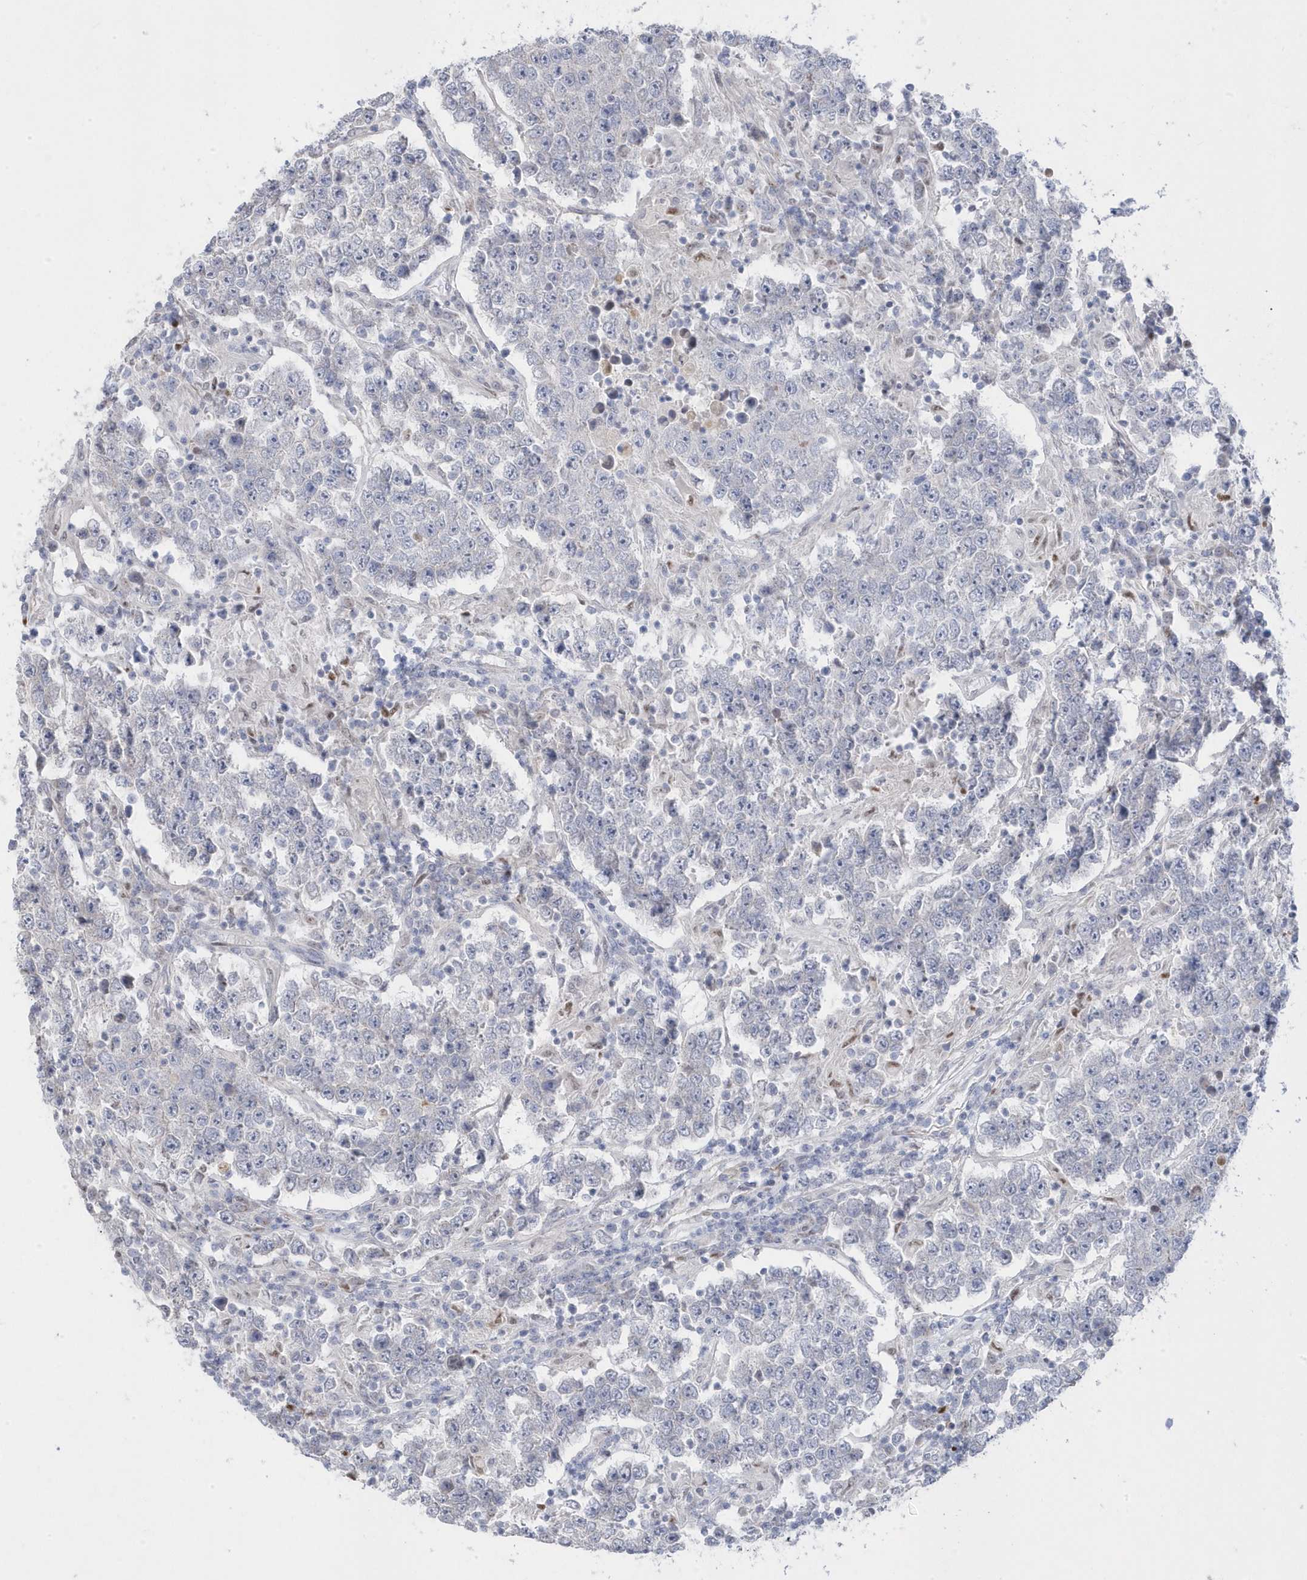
{"staining": {"intensity": "negative", "quantity": "none", "location": "none"}, "tissue": "testis cancer", "cell_type": "Tumor cells", "image_type": "cancer", "snomed": [{"axis": "morphology", "description": "Normal tissue, NOS"}, {"axis": "morphology", "description": "Urothelial carcinoma, High grade"}, {"axis": "morphology", "description": "Seminoma, NOS"}, {"axis": "morphology", "description": "Carcinoma, Embryonal, NOS"}, {"axis": "topography", "description": "Urinary bladder"}, {"axis": "topography", "description": "Testis"}], "caption": "Immunohistochemistry image of testis cancer stained for a protein (brown), which reveals no staining in tumor cells.", "gene": "GTPBP6", "patient": {"sex": "male", "age": 41}}